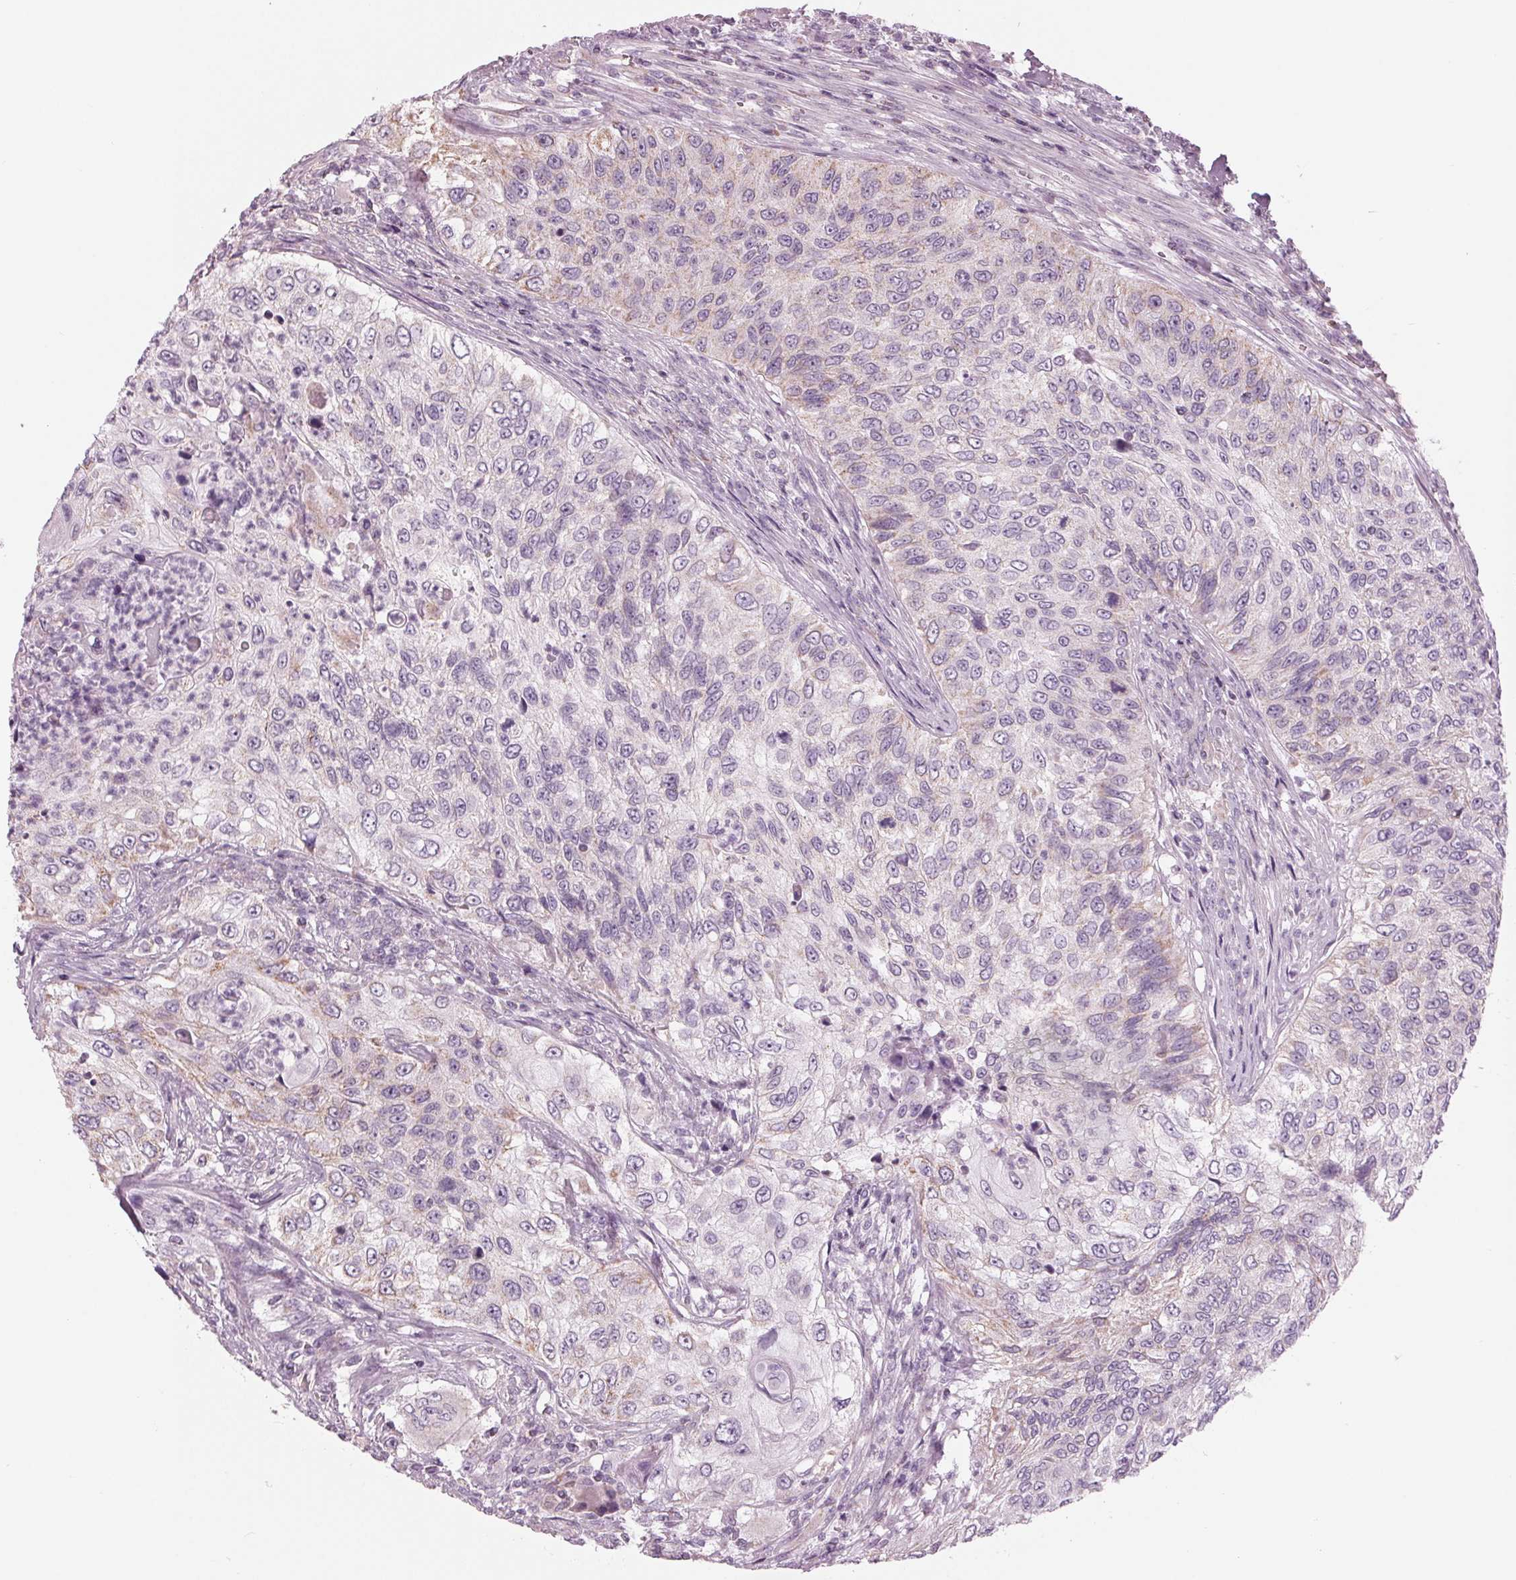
{"staining": {"intensity": "negative", "quantity": "none", "location": "none"}, "tissue": "urothelial cancer", "cell_type": "Tumor cells", "image_type": "cancer", "snomed": [{"axis": "morphology", "description": "Urothelial carcinoma, High grade"}, {"axis": "topography", "description": "Urinary bladder"}], "caption": "Immunohistochemical staining of human urothelial cancer reveals no significant expression in tumor cells. (Brightfield microscopy of DAB immunohistochemistry at high magnification).", "gene": "SAMD4A", "patient": {"sex": "female", "age": 60}}